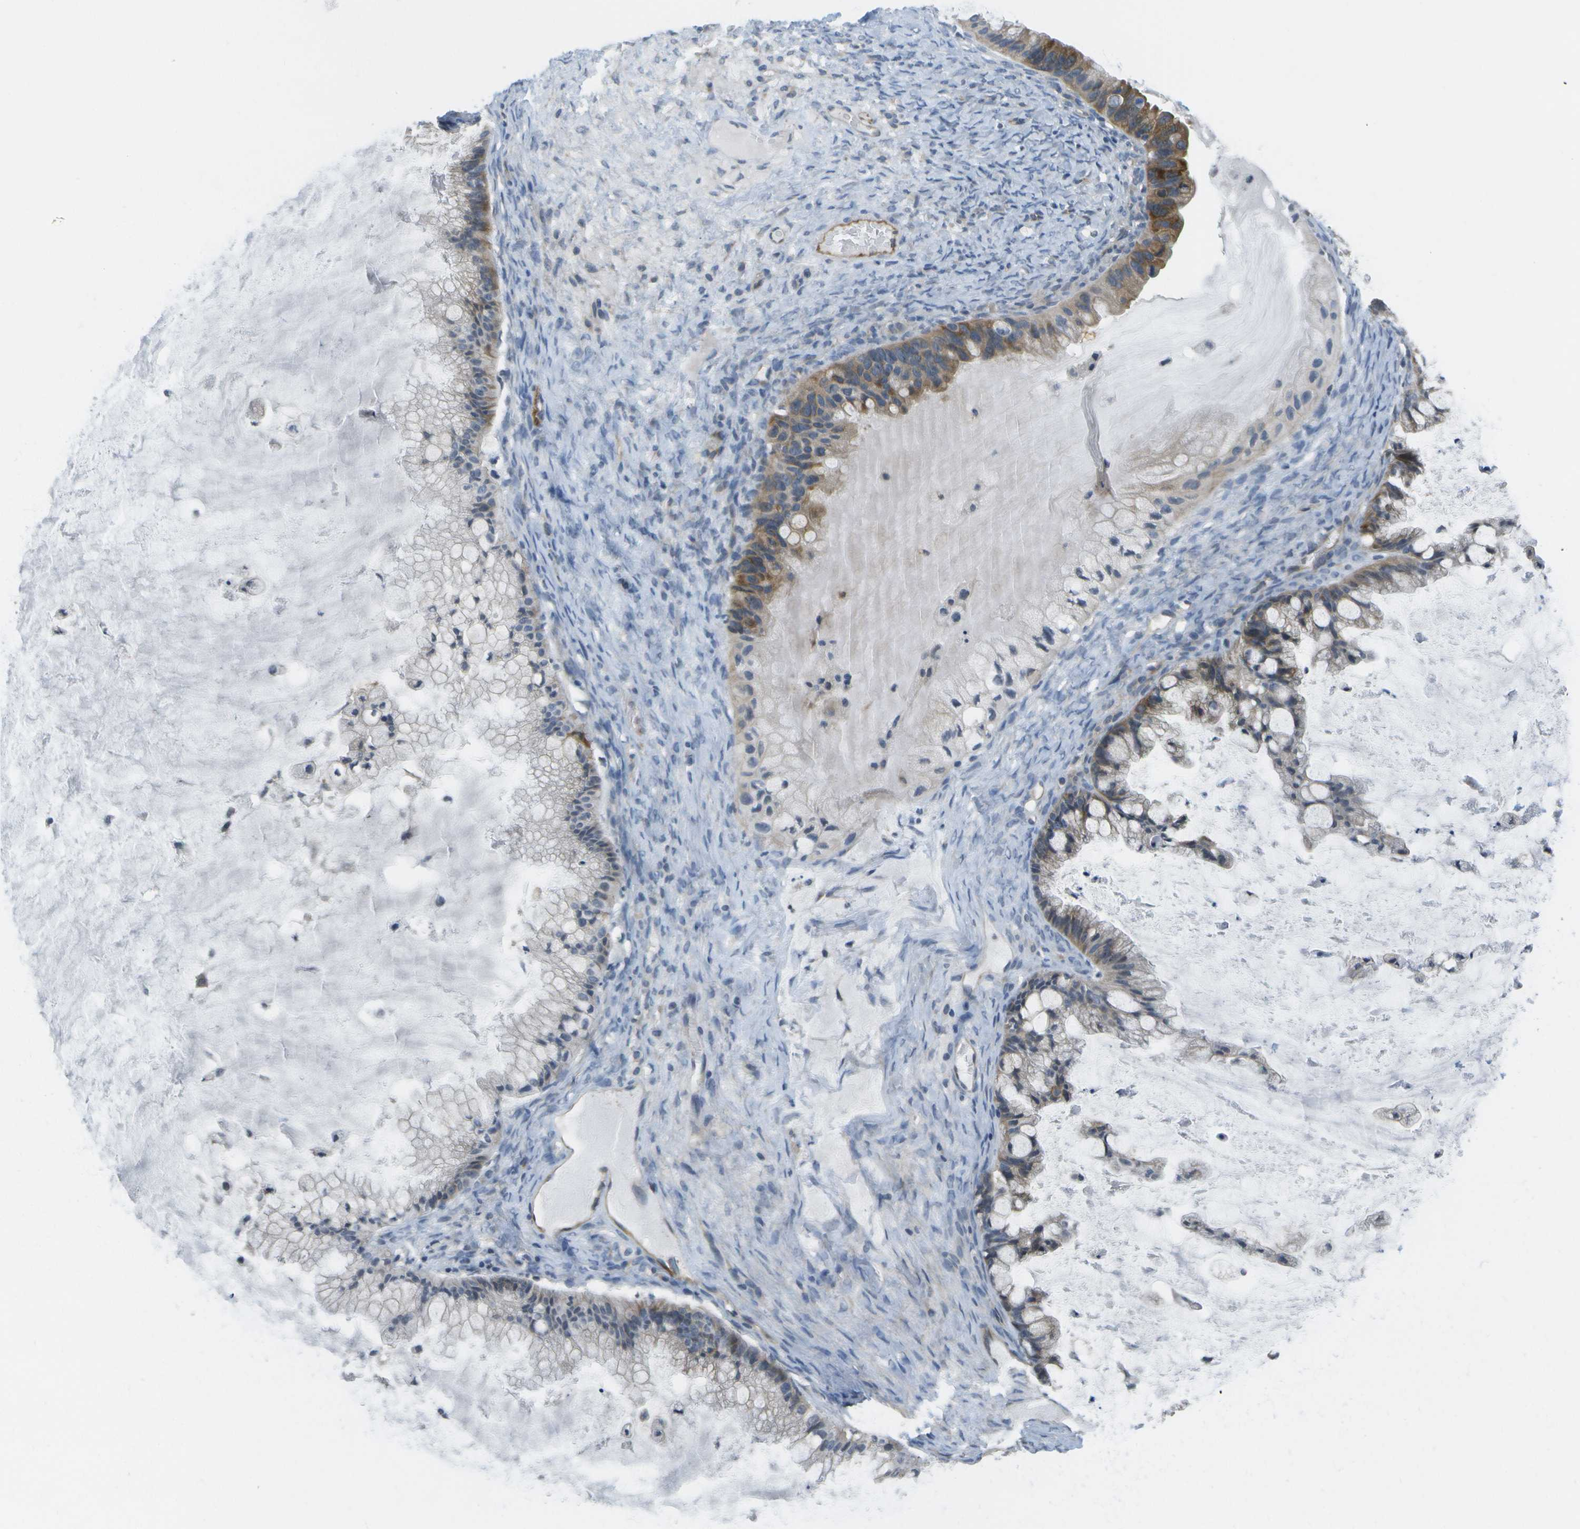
{"staining": {"intensity": "moderate", "quantity": "25%-75%", "location": "cytoplasmic/membranous"}, "tissue": "ovarian cancer", "cell_type": "Tumor cells", "image_type": "cancer", "snomed": [{"axis": "morphology", "description": "Cystadenocarcinoma, mucinous, NOS"}, {"axis": "topography", "description": "Ovary"}], "caption": "Immunohistochemical staining of human mucinous cystadenocarcinoma (ovarian) demonstrates medium levels of moderate cytoplasmic/membranous expression in approximately 25%-75% of tumor cells.", "gene": "MARCHF8", "patient": {"sex": "female", "age": 57}}